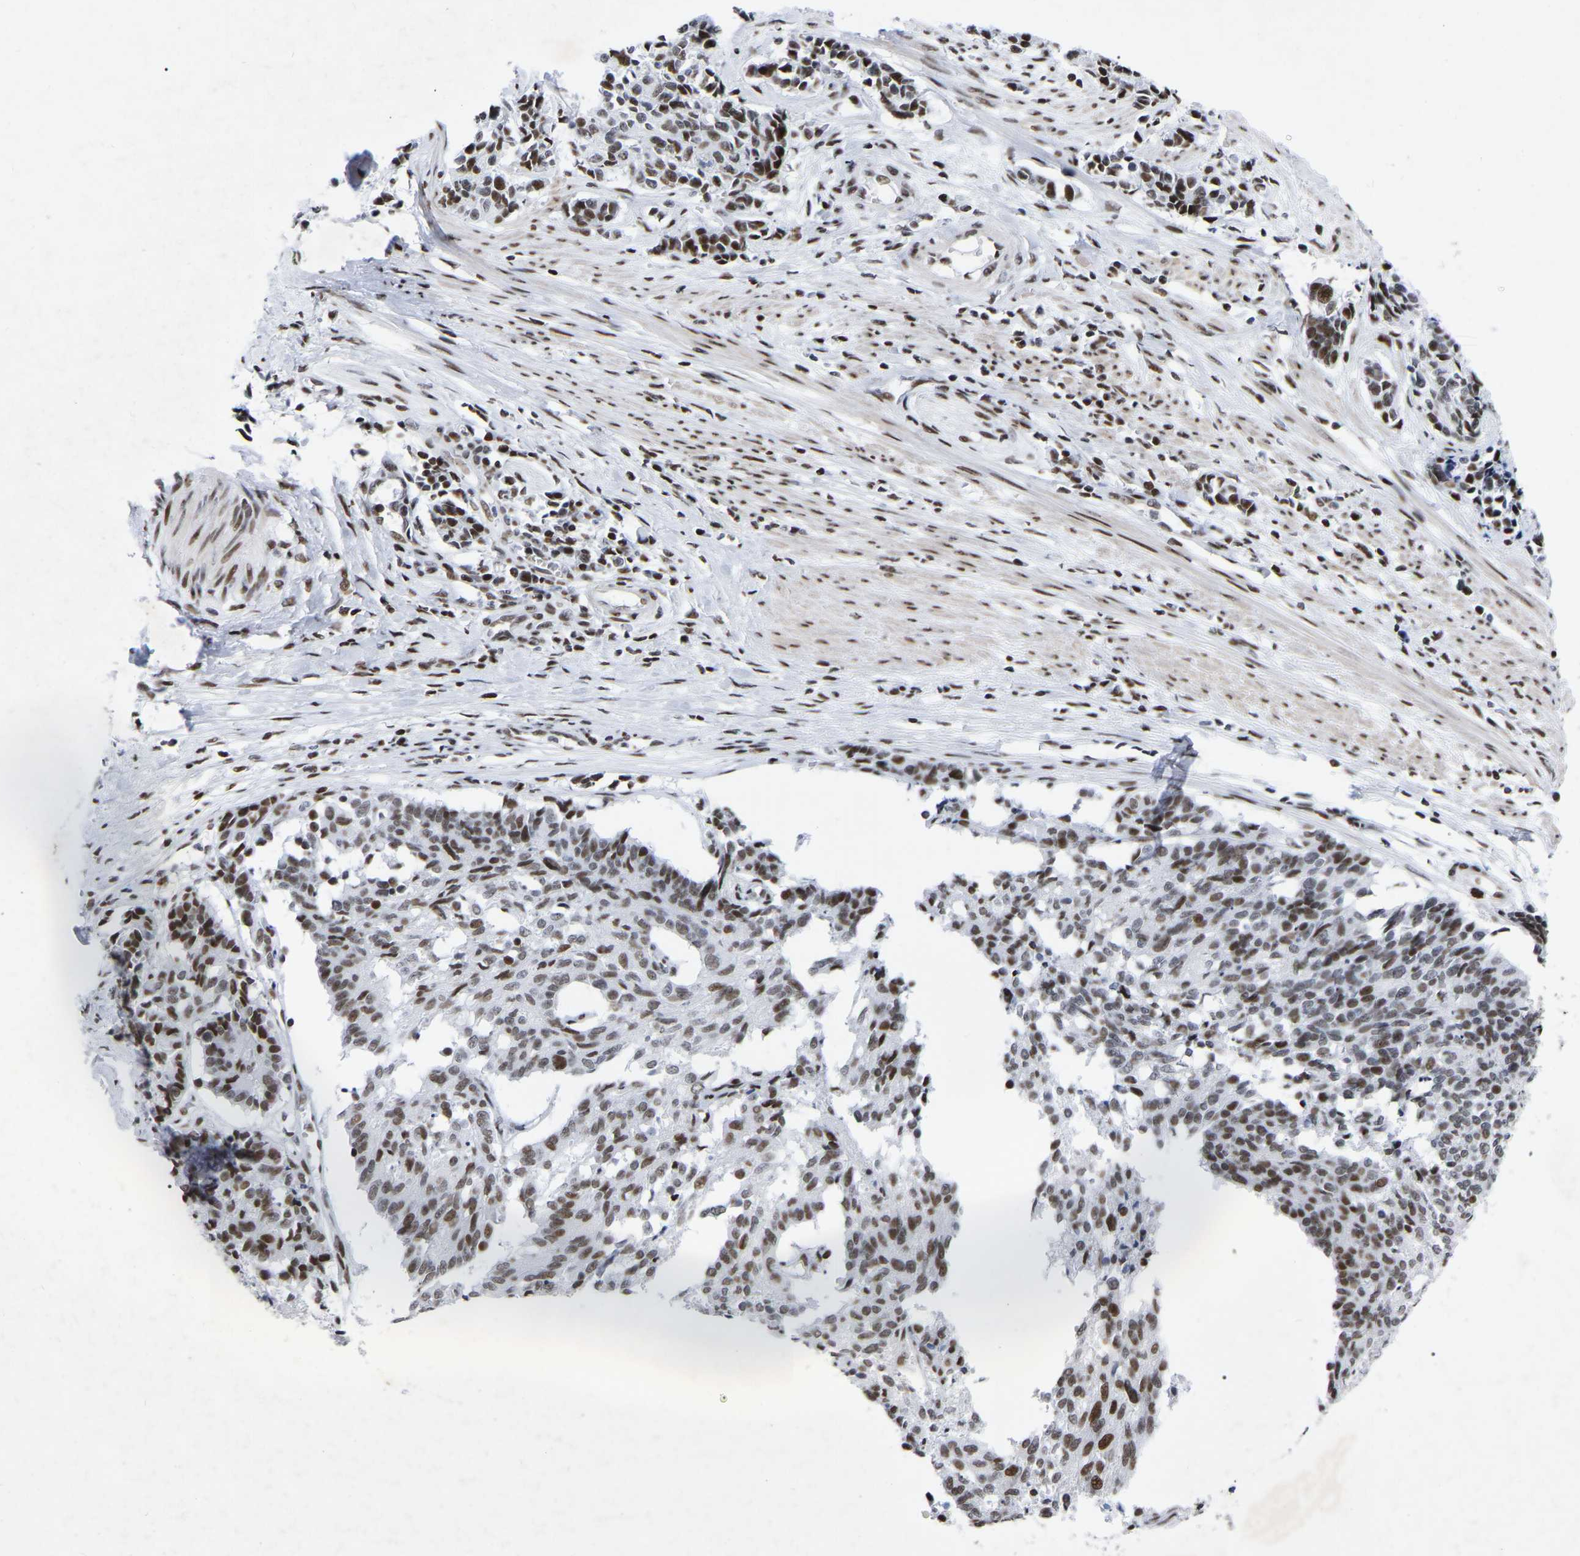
{"staining": {"intensity": "moderate", "quantity": "25%-75%", "location": "nuclear"}, "tissue": "cervical cancer", "cell_type": "Tumor cells", "image_type": "cancer", "snomed": [{"axis": "morphology", "description": "Squamous cell carcinoma, NOS"}, {"axis": "topography", "description": "Cervix"}], "caption": "The micrograph exhibits immunohistochemical staining of cervical squamous cell carcinoma. There is moderate nuclear positivity is seen in about 25%-75% of tumor cells. Nuclei are stained in blue.", "gene": "PRCC", "patient": {"sex": "female", "age": 35}}